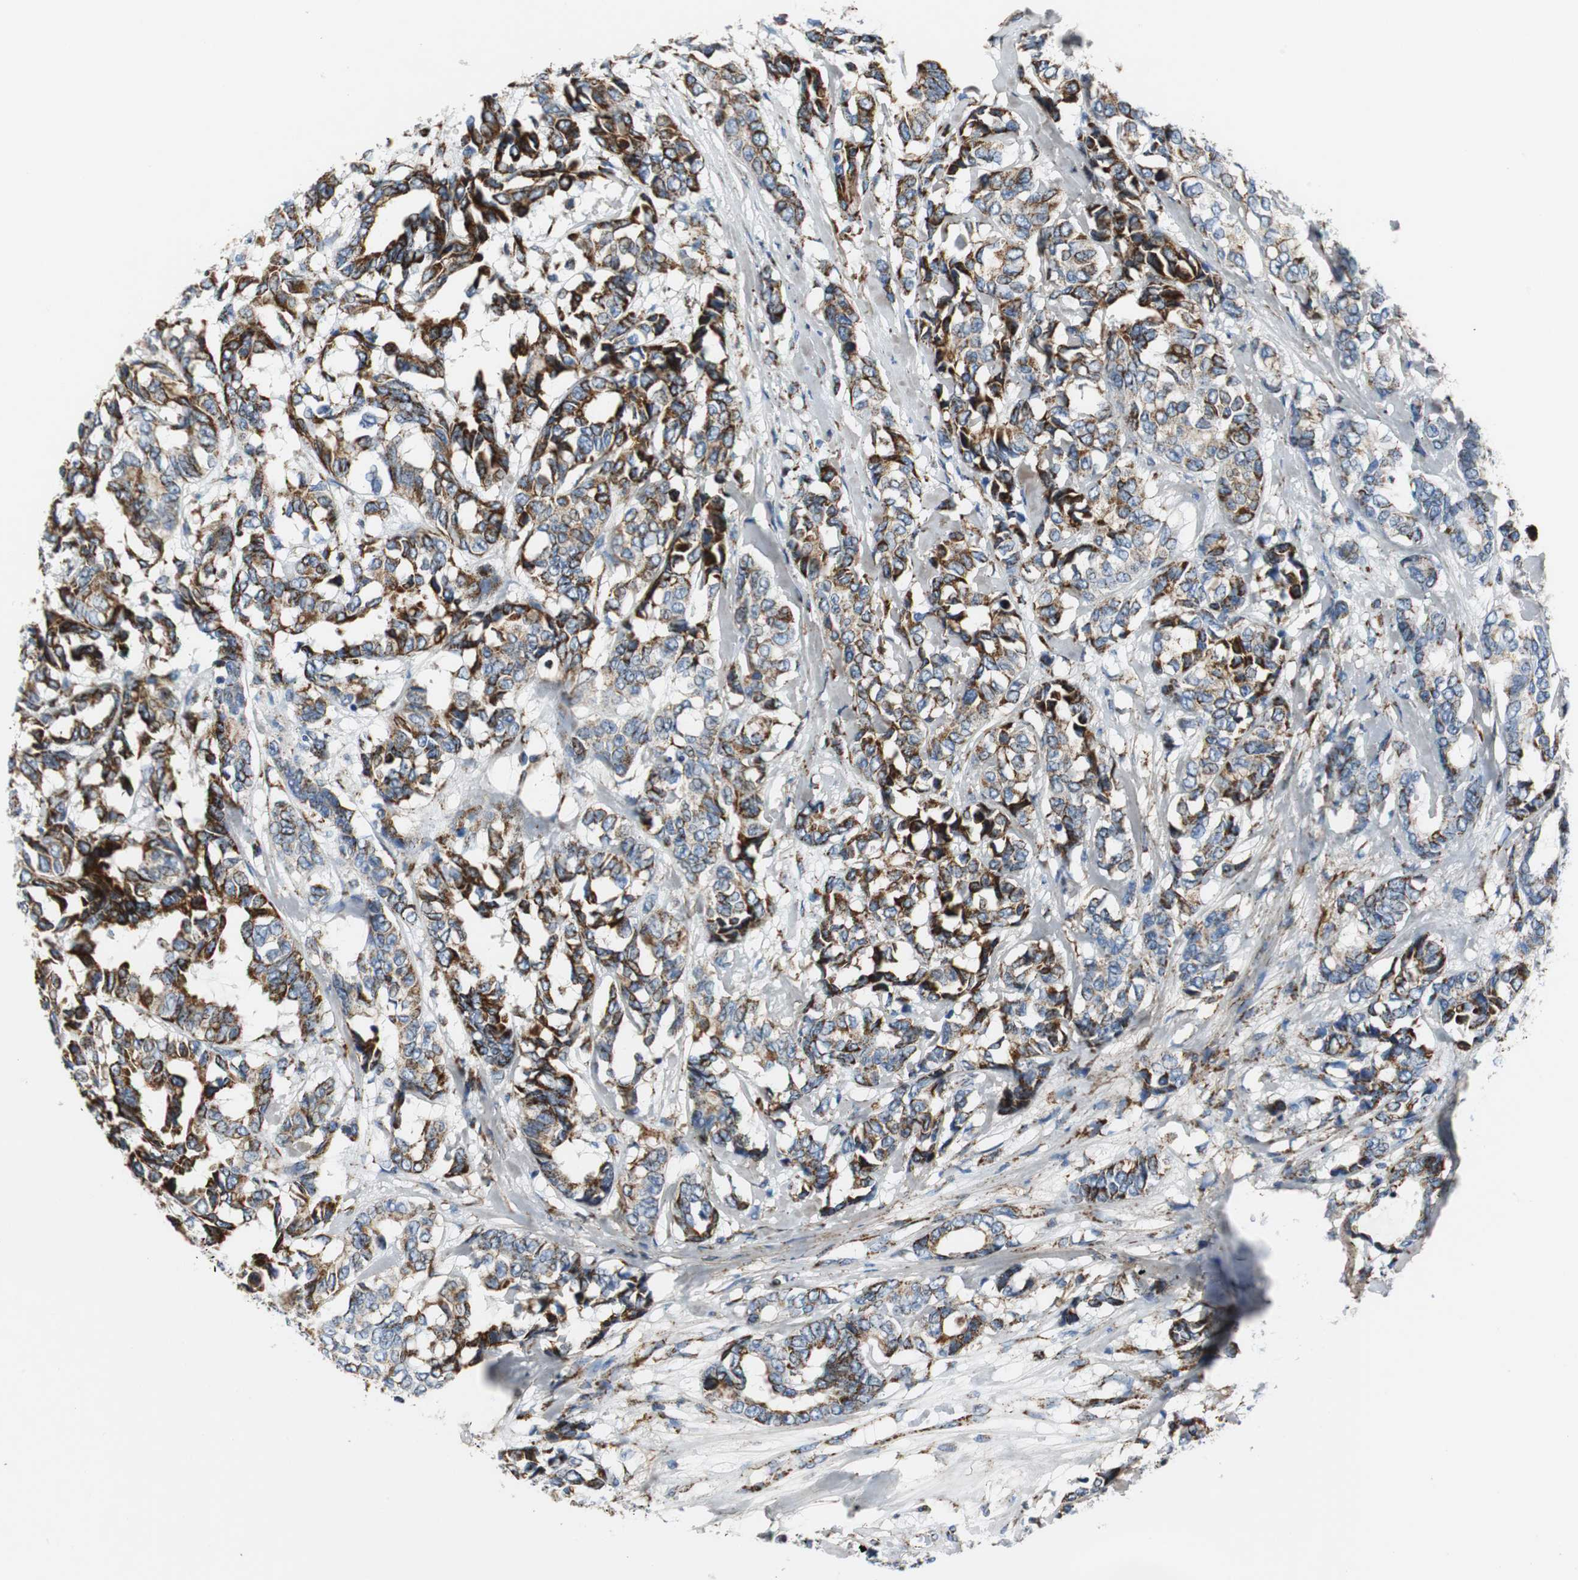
{"staining": {"intensity": "strong", "quantity": ">75%", "location": "cytoplasmic/membranous"}, "tissue": "breast cancer", "cell_type": "Tumor cells", "image_type": "cancer", "snomed": [{"axis": "morphology", "description": "Duct carcinoma"}, {"axis": "topography", "description": "Breast"}], "caption": "Immunohistochemistry of human invasive ductal carcinoma (breast) shows high levels of strong cytoplasmic/membranous staining in about >75% of tumor cells.", "gene": "C1QTNF7", "patient": {"sex": "female", "age": 87}}